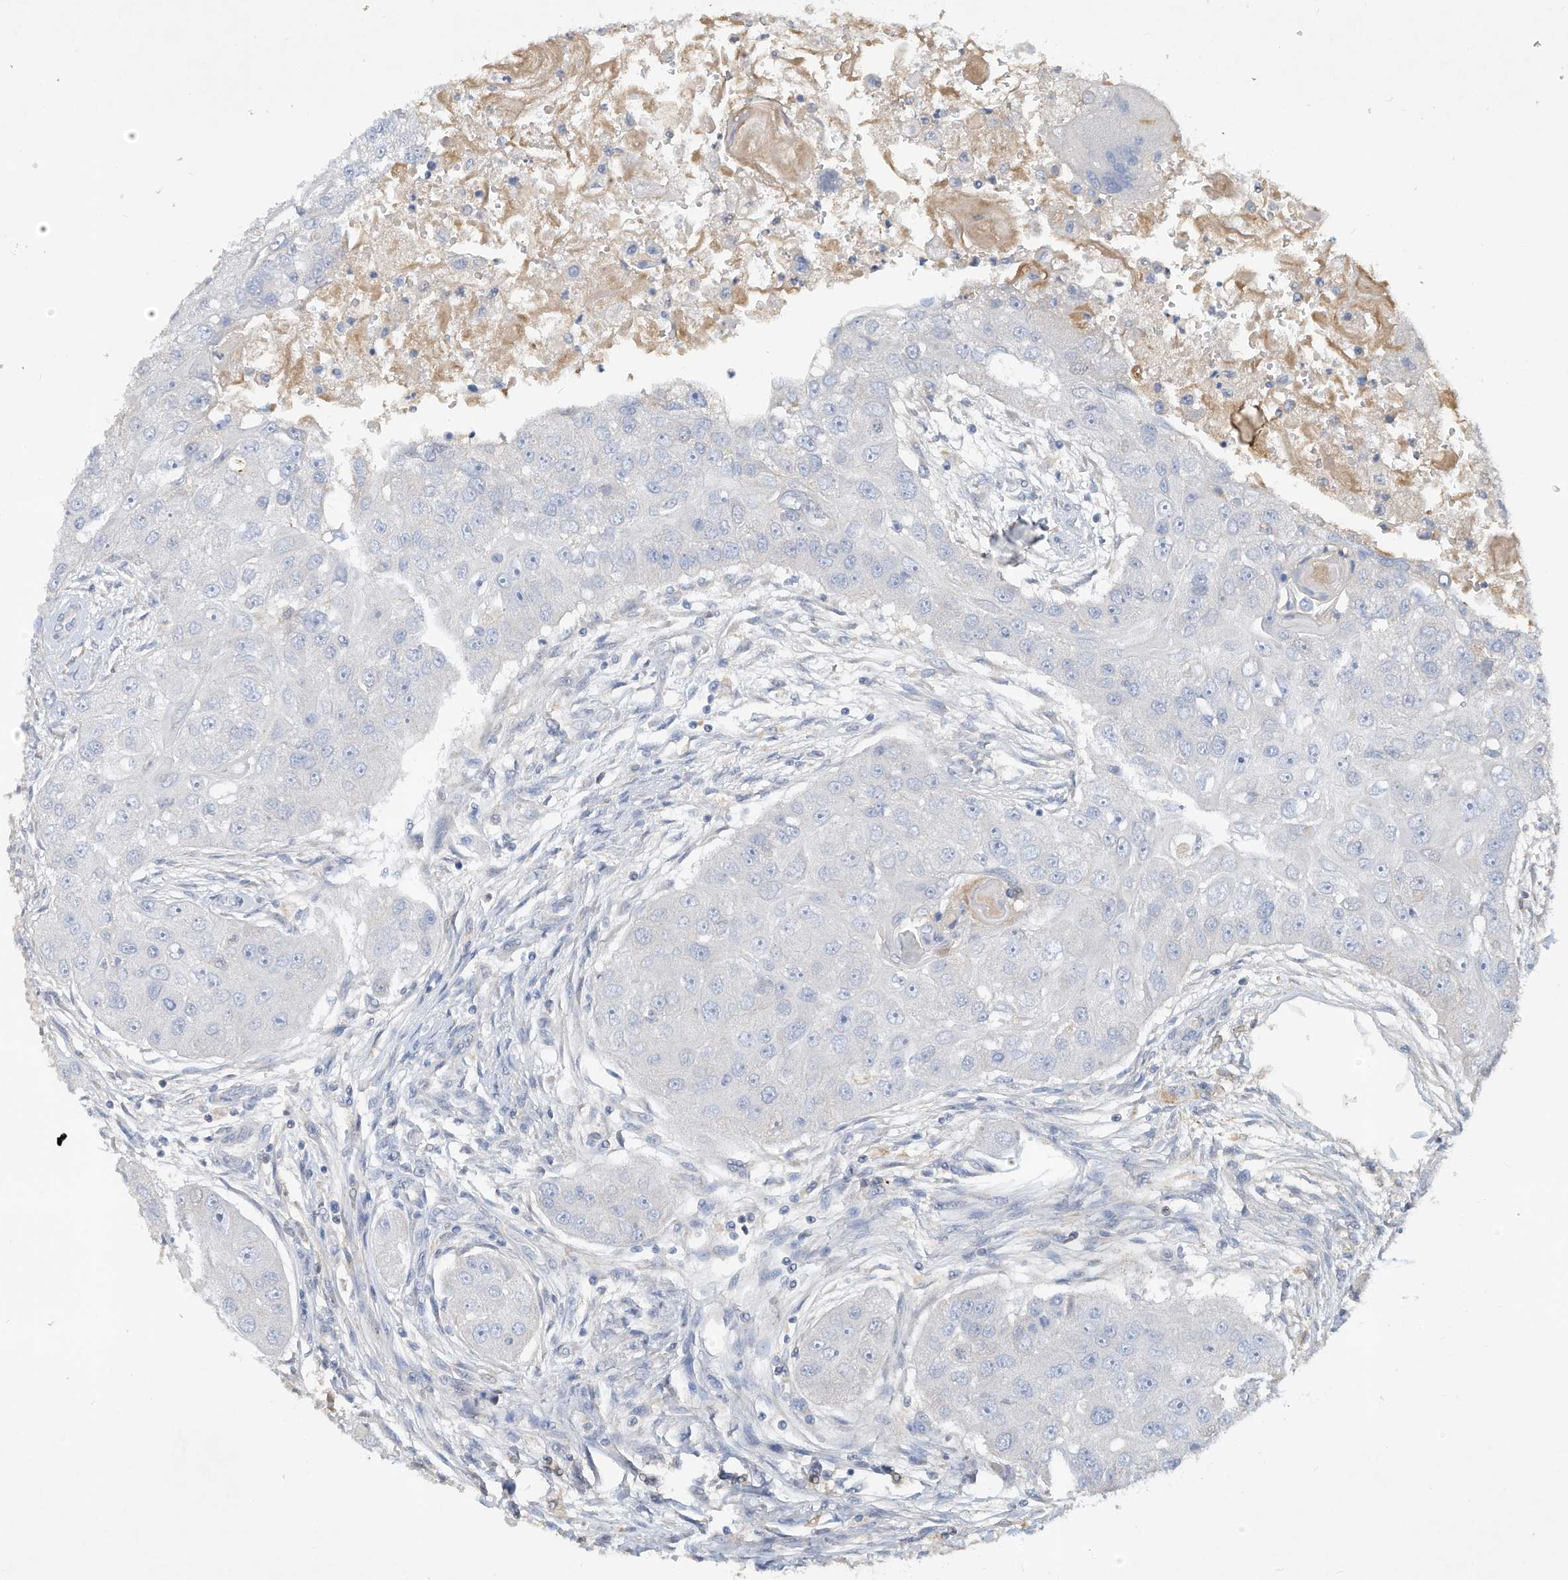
{"staining": {"intensity": "negative", "quantity": "none", "location": "none"}, "tissue": "head and neck cancer", "cell_type": "Tumor cells", "image_type": "cancer", "snomed": [{"axis": "morphology", "description": "Normal tissue, NOS"}, {"axis": "morphology", "description": "Squamous cell carcinoma, NOS"}, {"axis": "topography", "description": "Skeletal muscle"}, {"axis": "topography", "description": "Head-Neck"}], "caption": "Immunohistochemical staining of human head and neck cancer exhibits no significant staining in tumor cells.", "gene": "HAS3", "patient": {"sex": "male", "age": 51}}